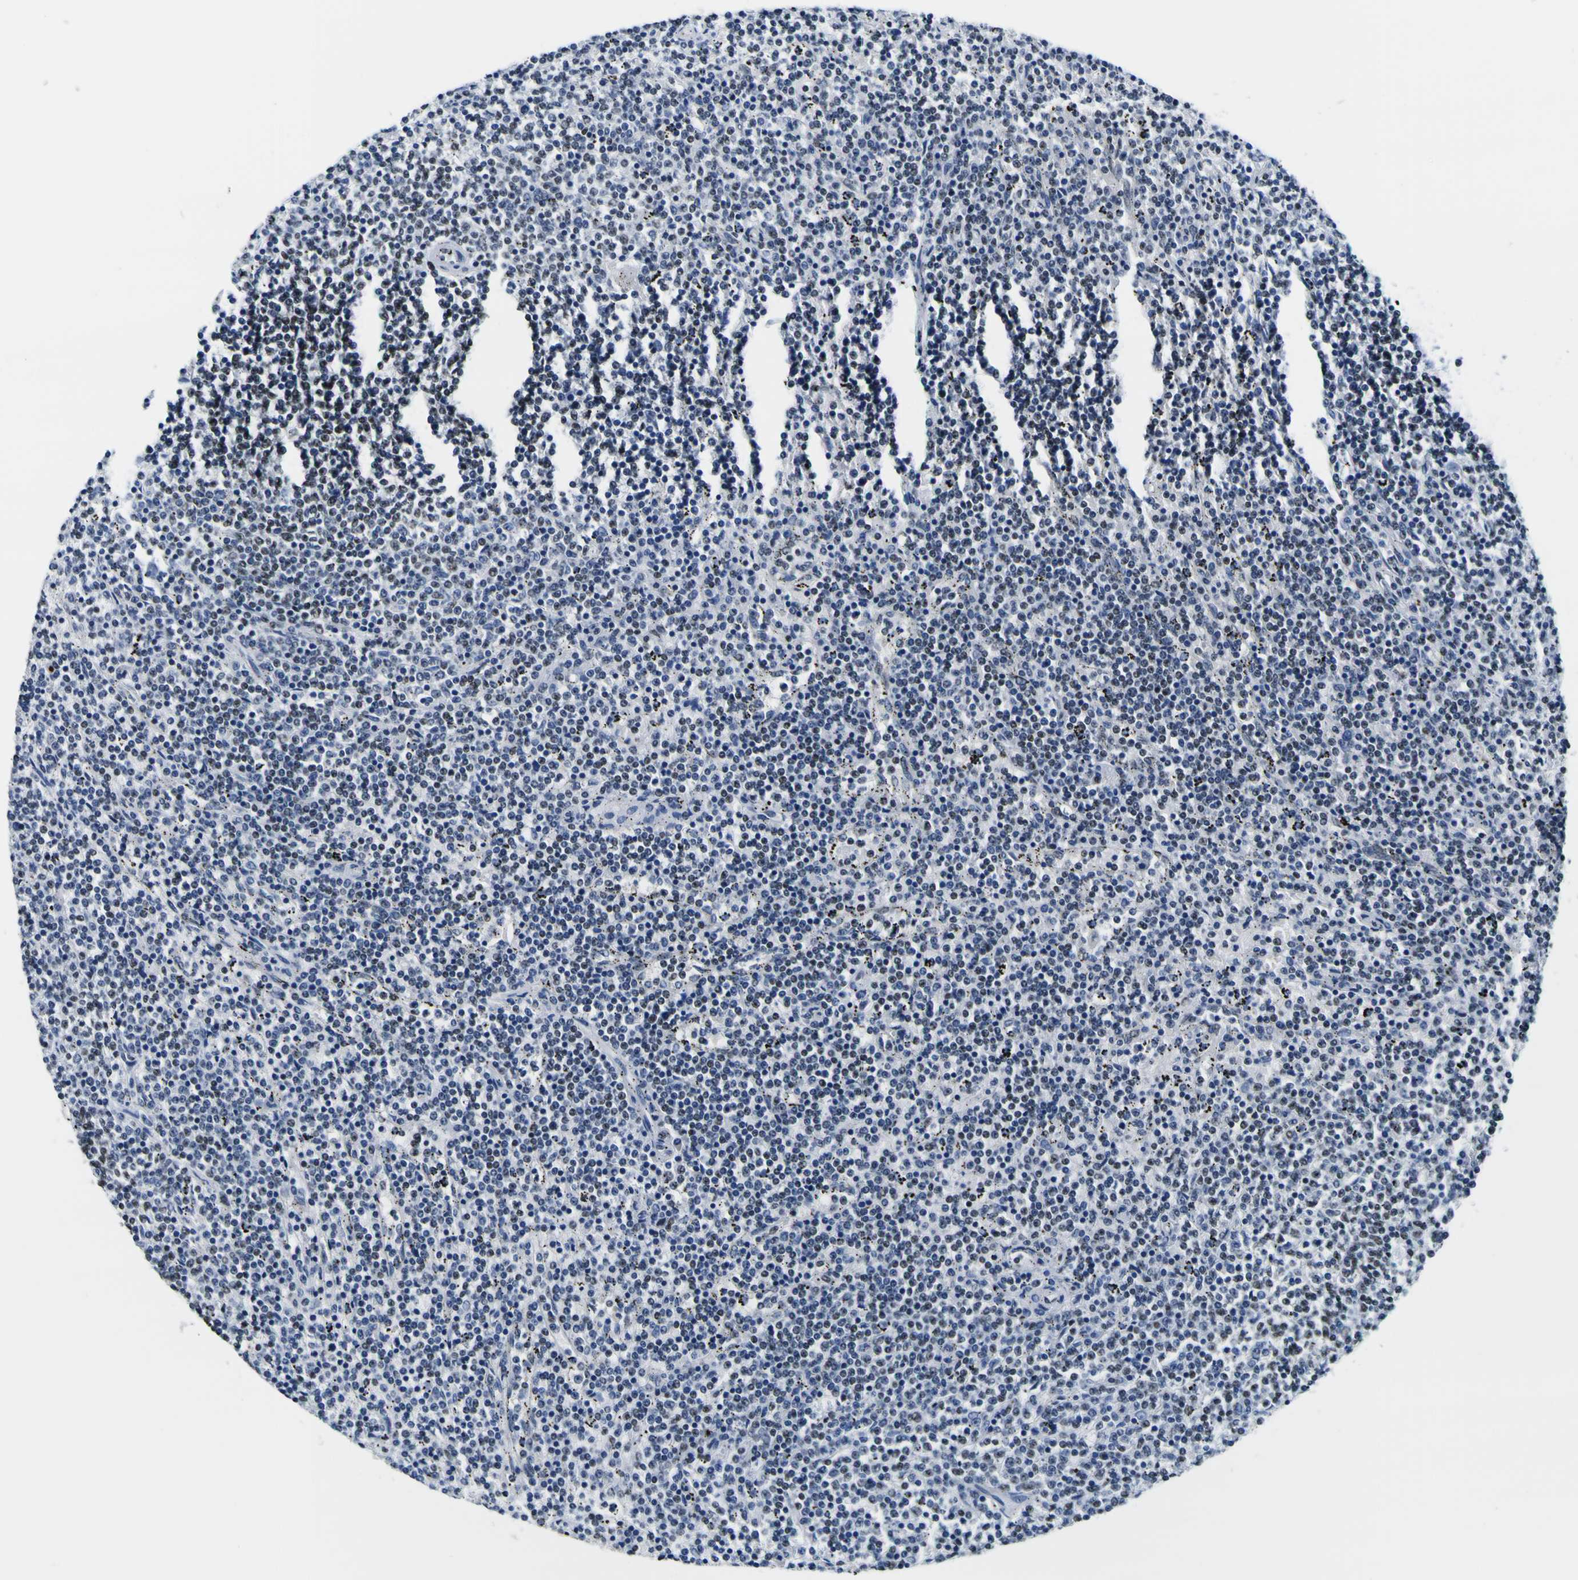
{"staining": {"intensity": "weak", "quantity": "25%-75%", "location": "nuclear"}, "tissue": "lymphoma", "cell_type": "Tumor cells", "image_type": "cancer", "snomed": [{"axis": "morphology", "description": "Malignant lymphoma, non-Hodgkin's type, Low grade"}, {"axis": "topography", "description": "Spleen"}], "caption": "Malignant lymphoma, non-Hodgkin's type (low-grade) stained for a protein (brown) displays weak nuclear positive staining in approximately 25%-75% of tumor cells.", "gene": "SP1", "patient": {"sex": "female", "age": 50}}